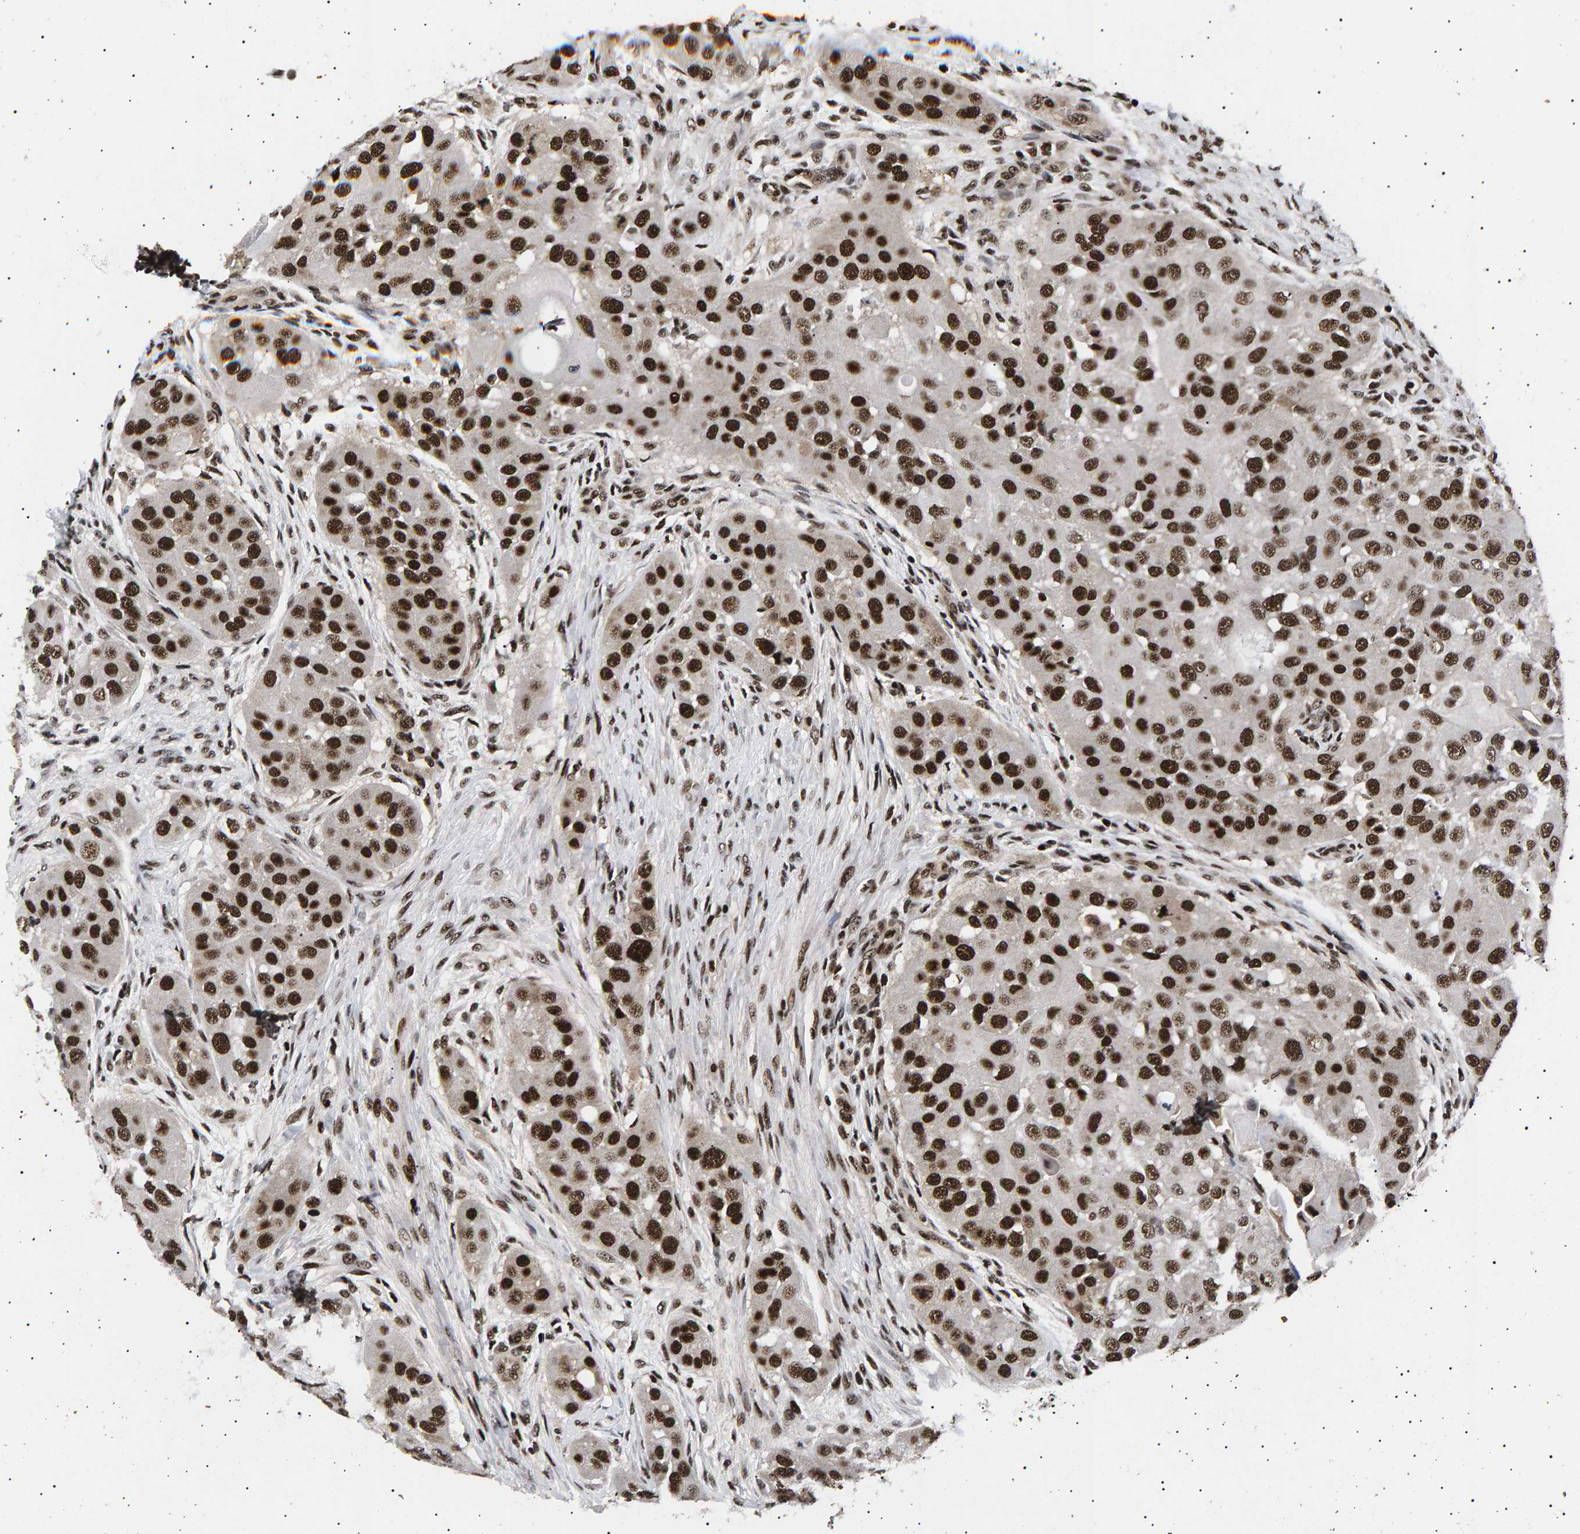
{"staining": {"intensity": "strong", "quantity": ">75%", "location": "nuclear"}, "tissue": "head and neck cancer", "cell_type": "Tumor cells", "image_type": "cancer", "snomed": [{"axis": "morphology", "description": "Normal tissue, NOS"}, {"axis": "morphology", "description": "Squamous cell carcinoma, NOS"}, {"axis": "topography", "description": "Skeletal muscle"}, {"axis": "topography", "description": "Head-Neck"}], "caption": "Human head and neck cancer (squamous cell carcinoma) stained for a protein (brown) reveals strong nuclear positive staining in about >75% of tumor cells.", "gene": "ANKRD40", "patient": {"sex": "male", "age": 51}}